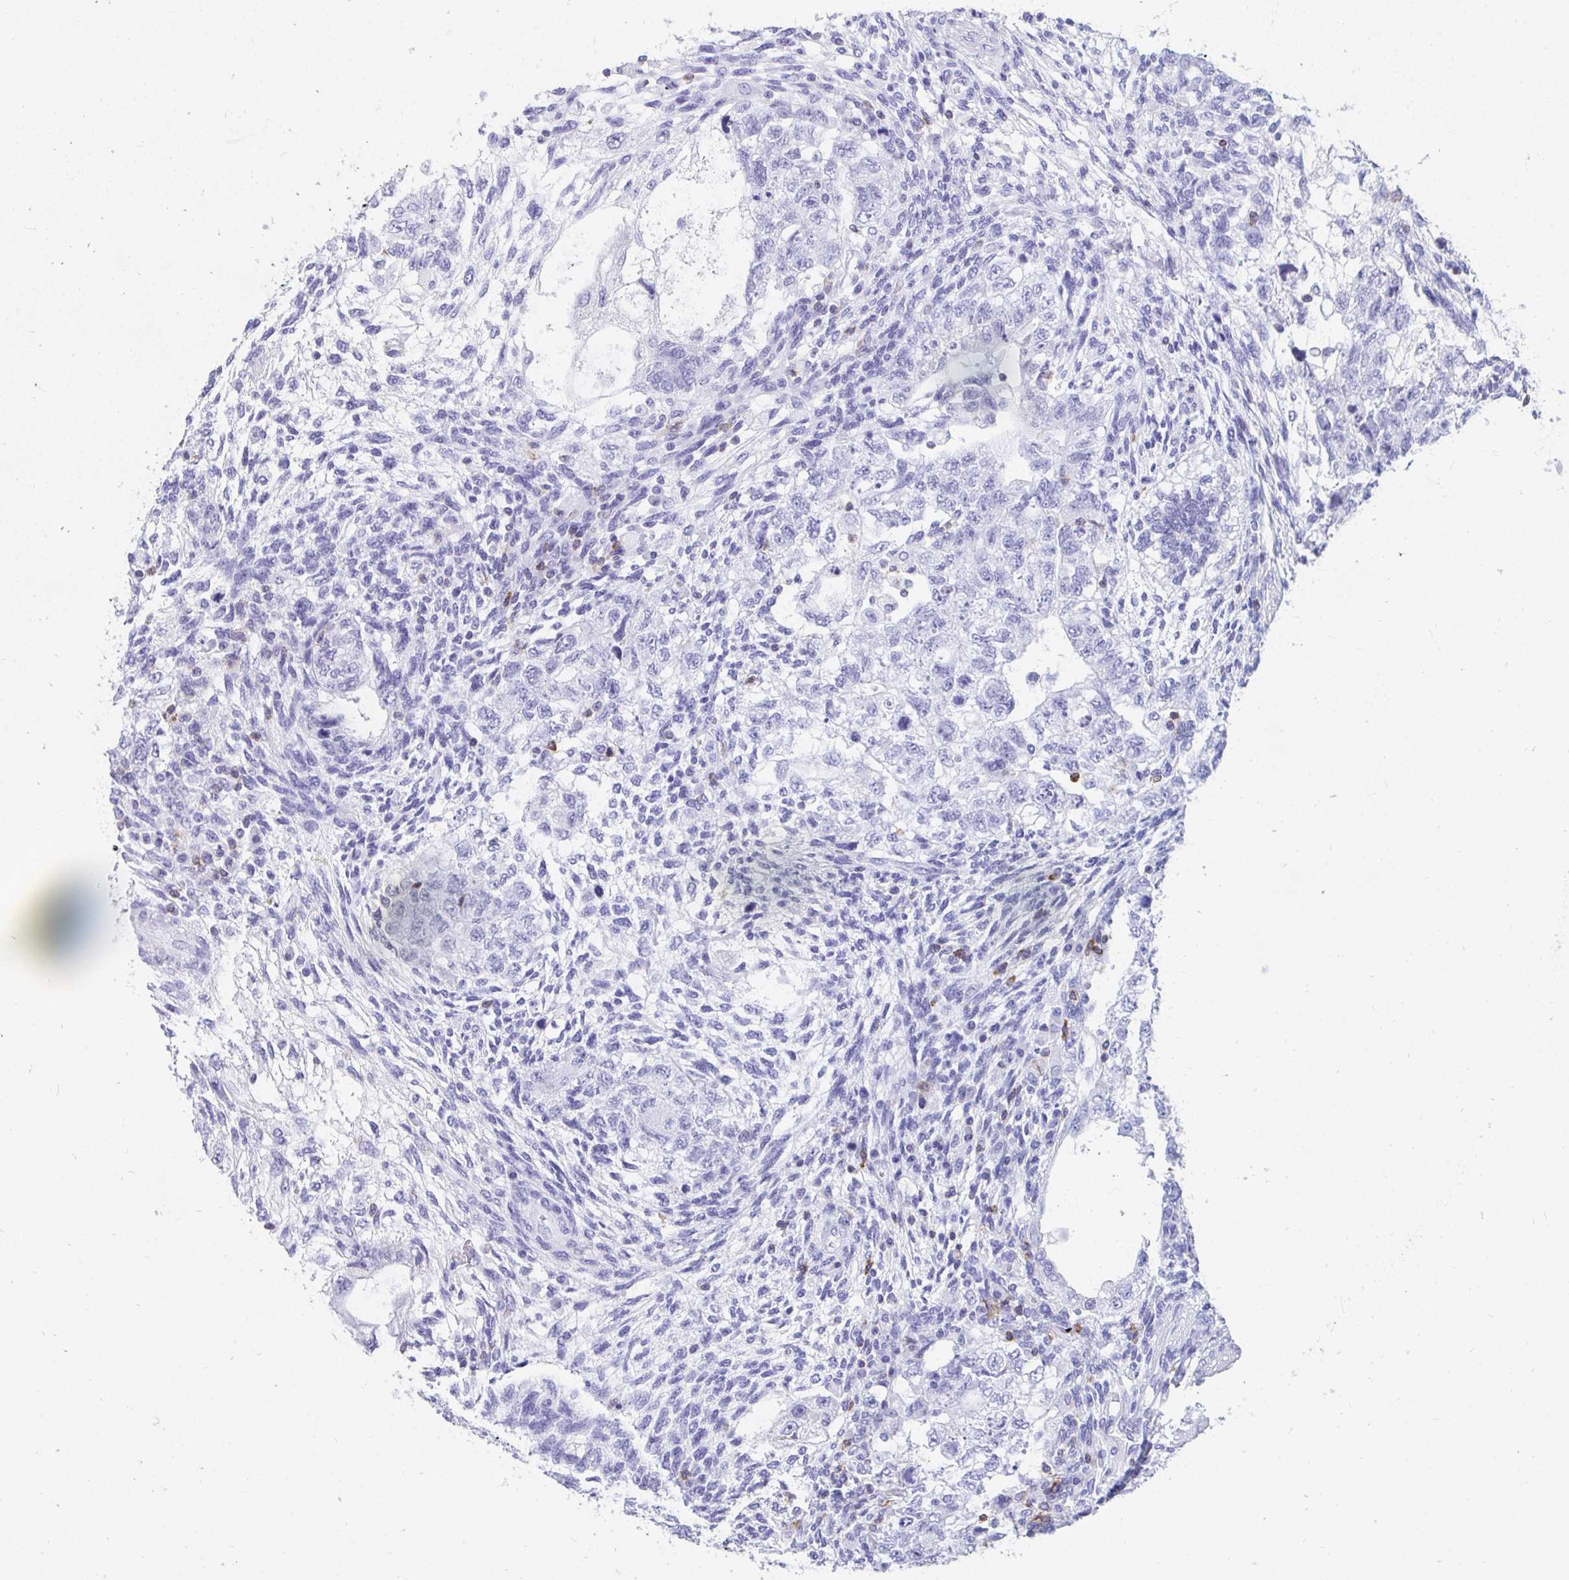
{"staining": {"intensity": "negative", "quantity": "none", "location": "none"}, "tissue": "testis cancer", "cell_type": "Tumor cells", "image_type": "cancer", "snomed": [{"axis": "morphology", "description": "Normal tissue, NOS"}, {"axis": "morphology", "description": "Carcinoma, Embryonal, NOS"}, {"axis": "topography", "description": "Testis"}], "caption": "Human testis cancer stained for a protein using IHC displays no positivity in tumor cells.", "gene": "CD7", "patient": {"sex": "male", "age": 36}}